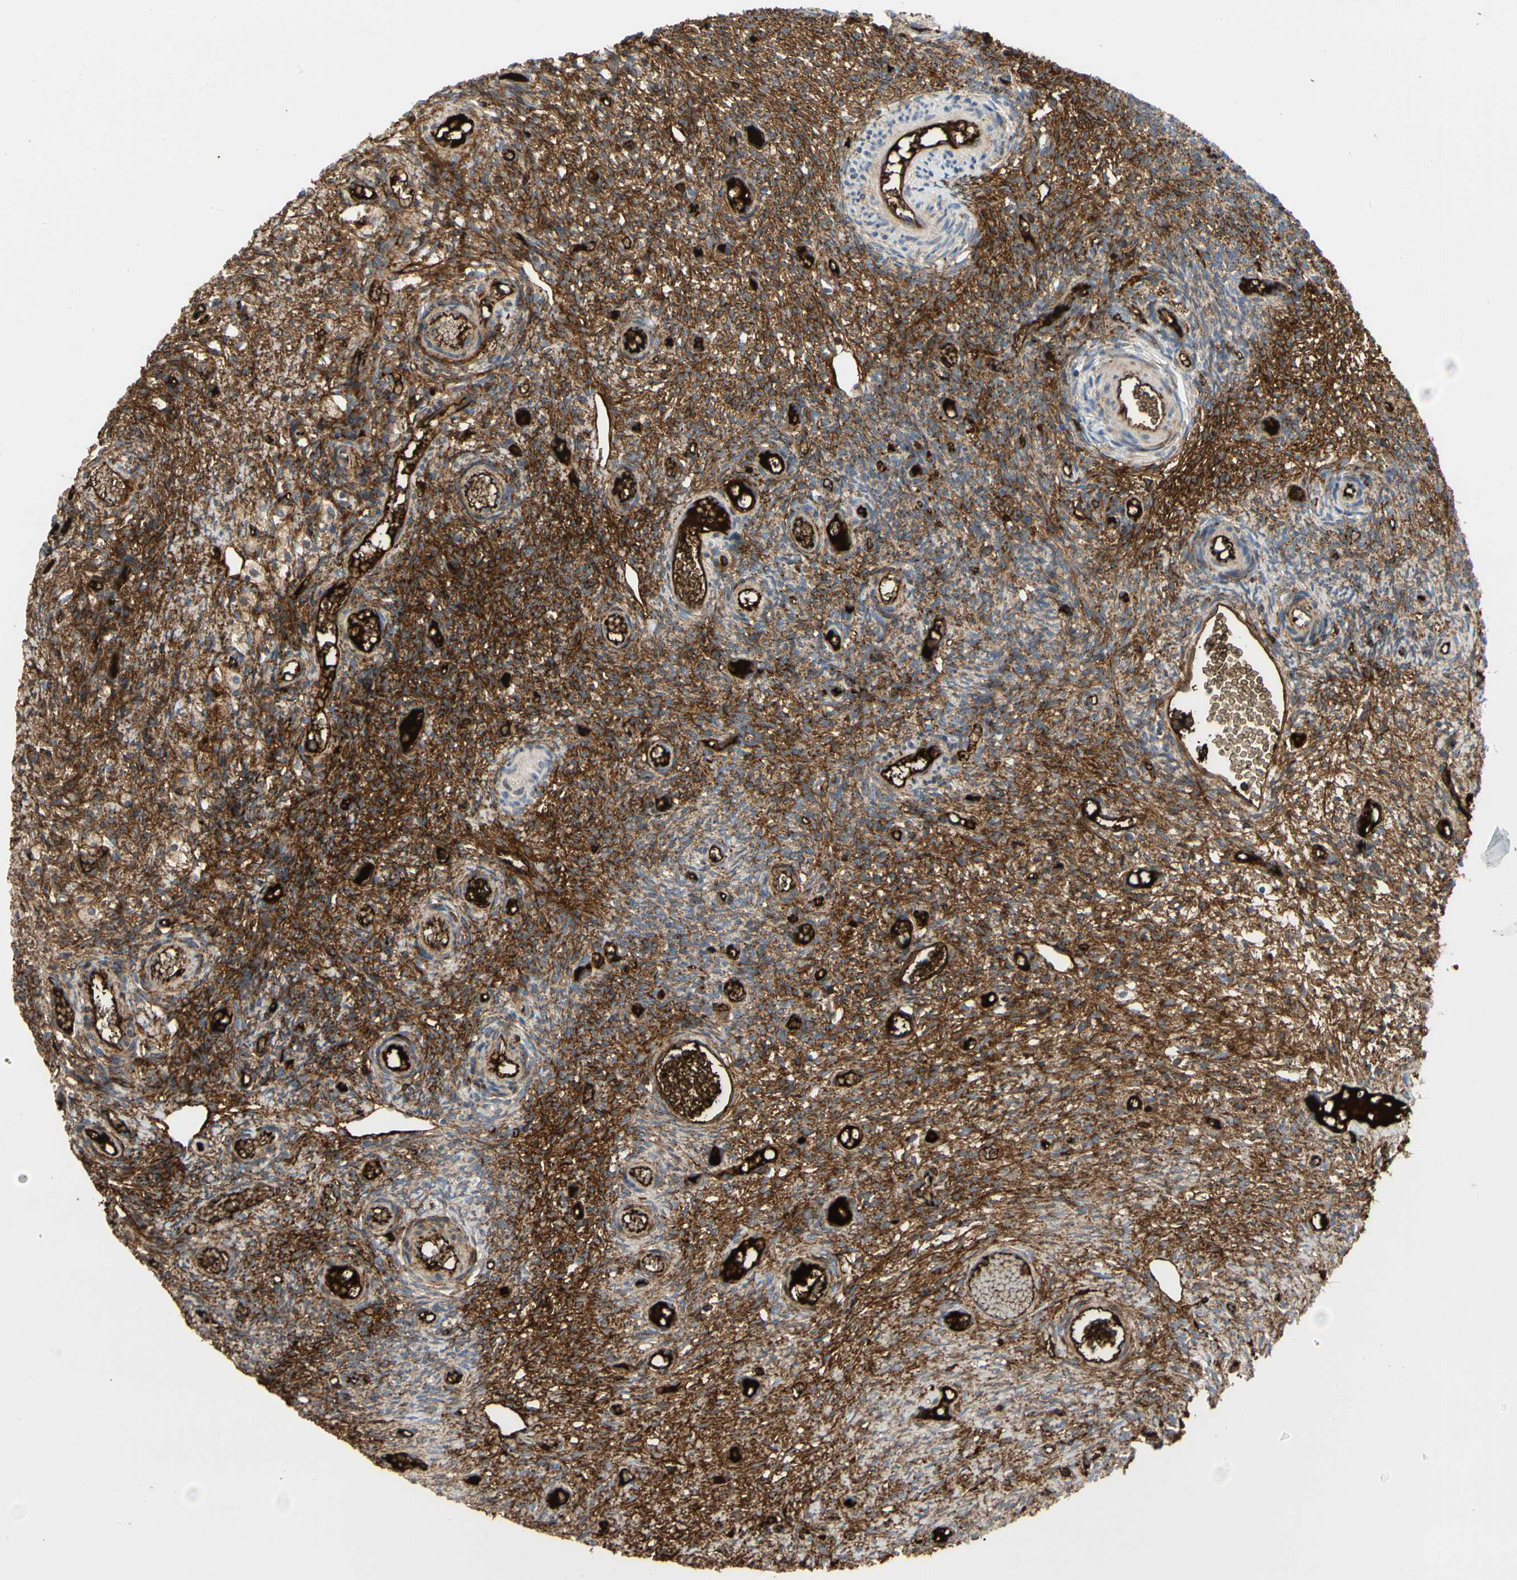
{"staining": {"intensity": "negative", "quantity": "none", "location": "none"}, "tissue": "ovary", "cell_type": "Follicle cells", "image_type": "normal", "snomed": [{"axis": "morphology", "description": "Normal tissue, NOS"}, {"axis": "topography", "description": "Ovary"}], "caption": "Follicle cells are negative for brown protein staining in unremarkable ovary. (DAB immunohistochemistry (IHC) with hematoxylin counter stain).", "gene": "FGB", "patient": {"sex": "female", "age": 35}}